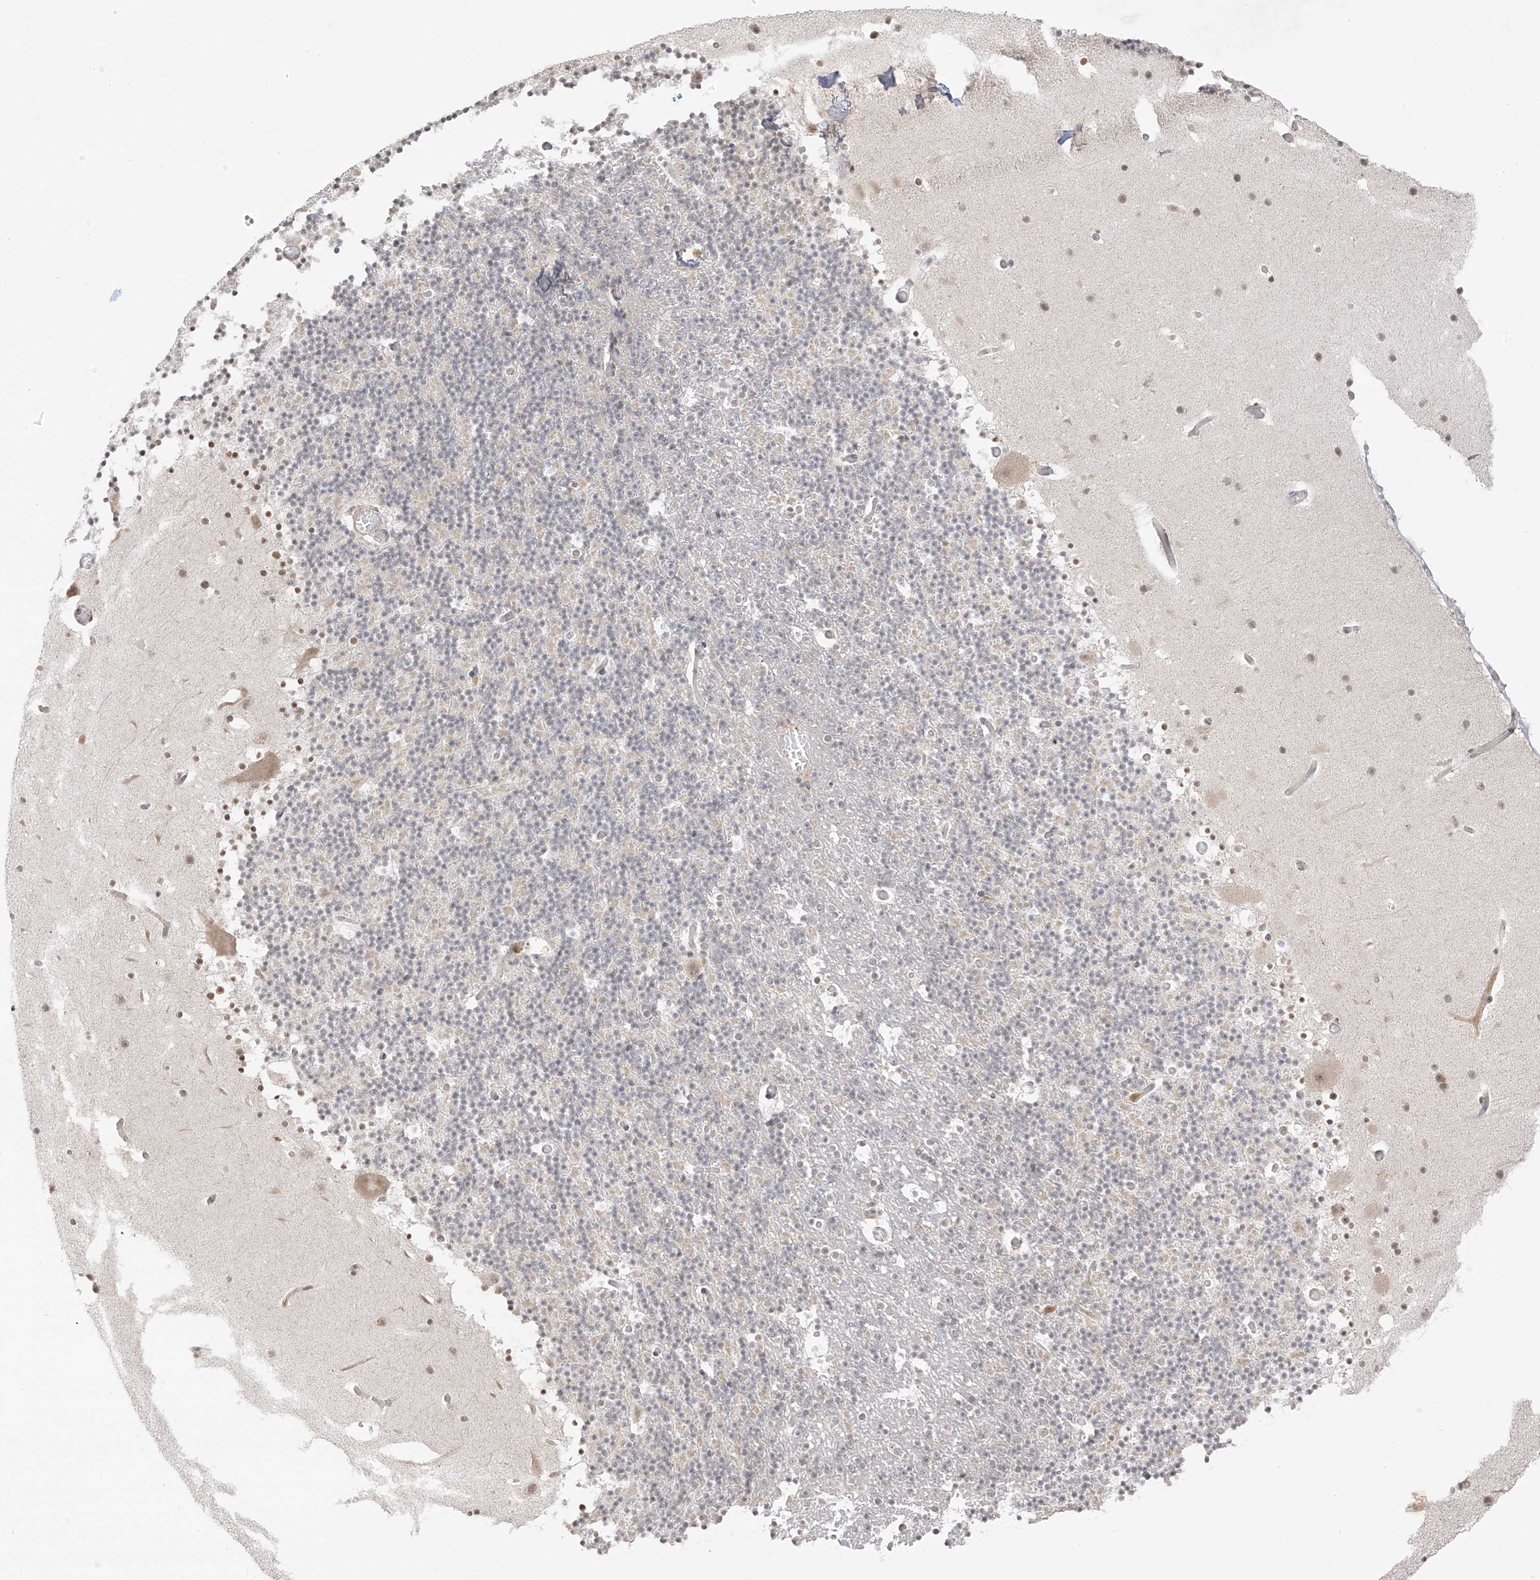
{"staining": {"intensity": "weak", "quantity": "25%-75%", "location": "nuclear"}, "tissue": "cerebellum", "cell_type": "Cells in granular layer", "image_type": "normal", "snomed": [{"axis": "morphology", "description": "Normal tissue, NOS"}, {"axis": "topography", "description": "Cerebellum"}], "caption": "IHC micrograph of benign cerebellum: human cerebellum stained using immunohistochemistry (IHC) exhibits low levels of weak protein expression localized specifically in the nuclear of cells in granular layer, appearing as a nuclear brown color.", "gene": "N4BP3", "patient": {"sex": "male", "age": 57}}